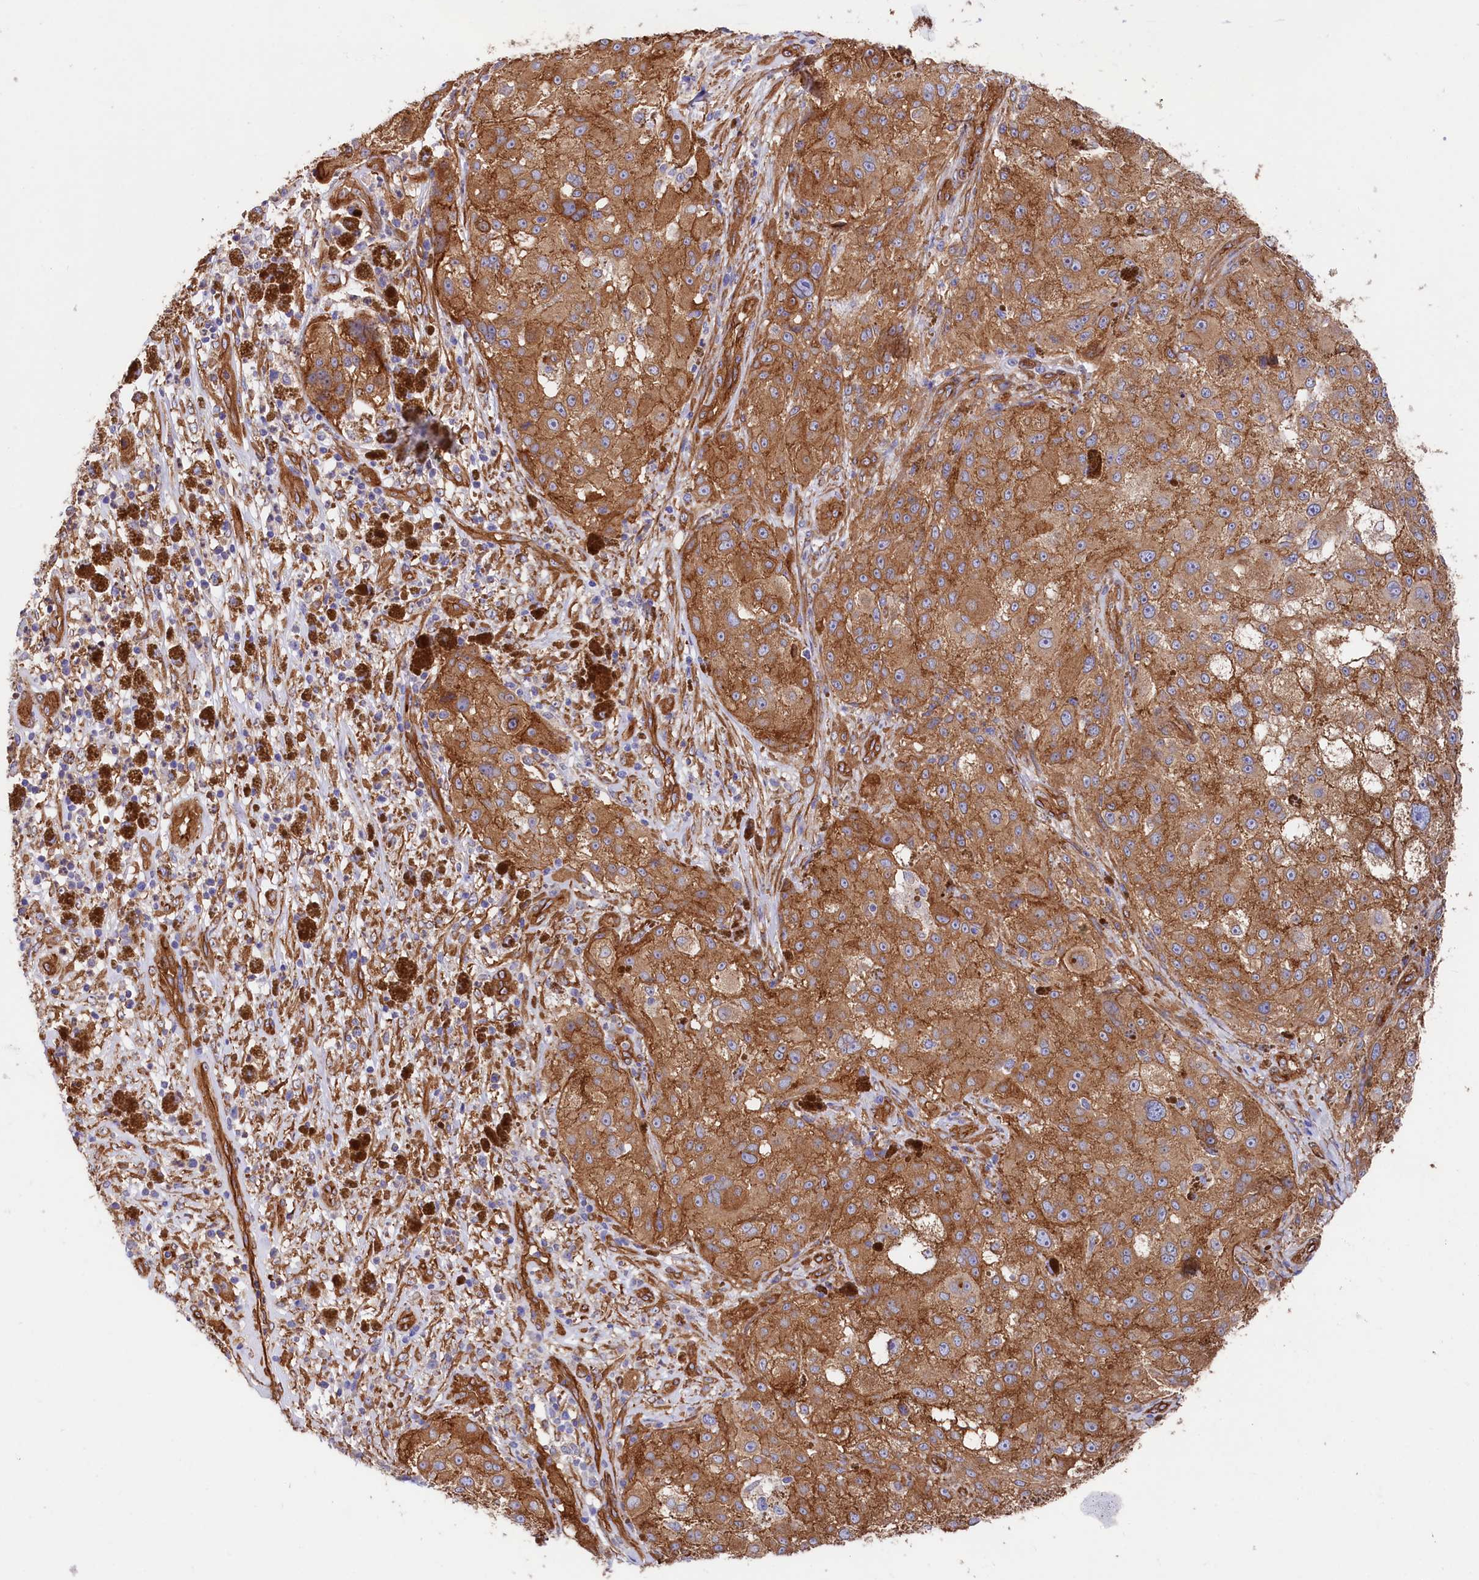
{"staining": {"intensity": "moderate", "quantity": ">75%", "location": "cytoplasmic/membranous"}, "tissue": "melanoma", "cell_type": "Tumor cells", "image_type": "cancer", "snomed": [{"axis": "morphology", "description": "Necrosis, NOS"}, {"axis": "morphology", "description": "Malignant melanoma, NOS"}, {"axis": "topography", "description": "Skin"}], "caption": "IHC staining of malignant melanoma, which displays medium levels of moderate cytoplasmic/membranous positivity in about >75% of tumor cells indicating moderate cytoplasmic/membranous protein positivity. The staining was performed using DAB (3,3'-diaminobenzidine) (brown) for protein detection and nuclei were counterstained in hematoxylin (blue).", "gene": "TNKS1BP1", "patient": {"sex": "female", "age": 87}}